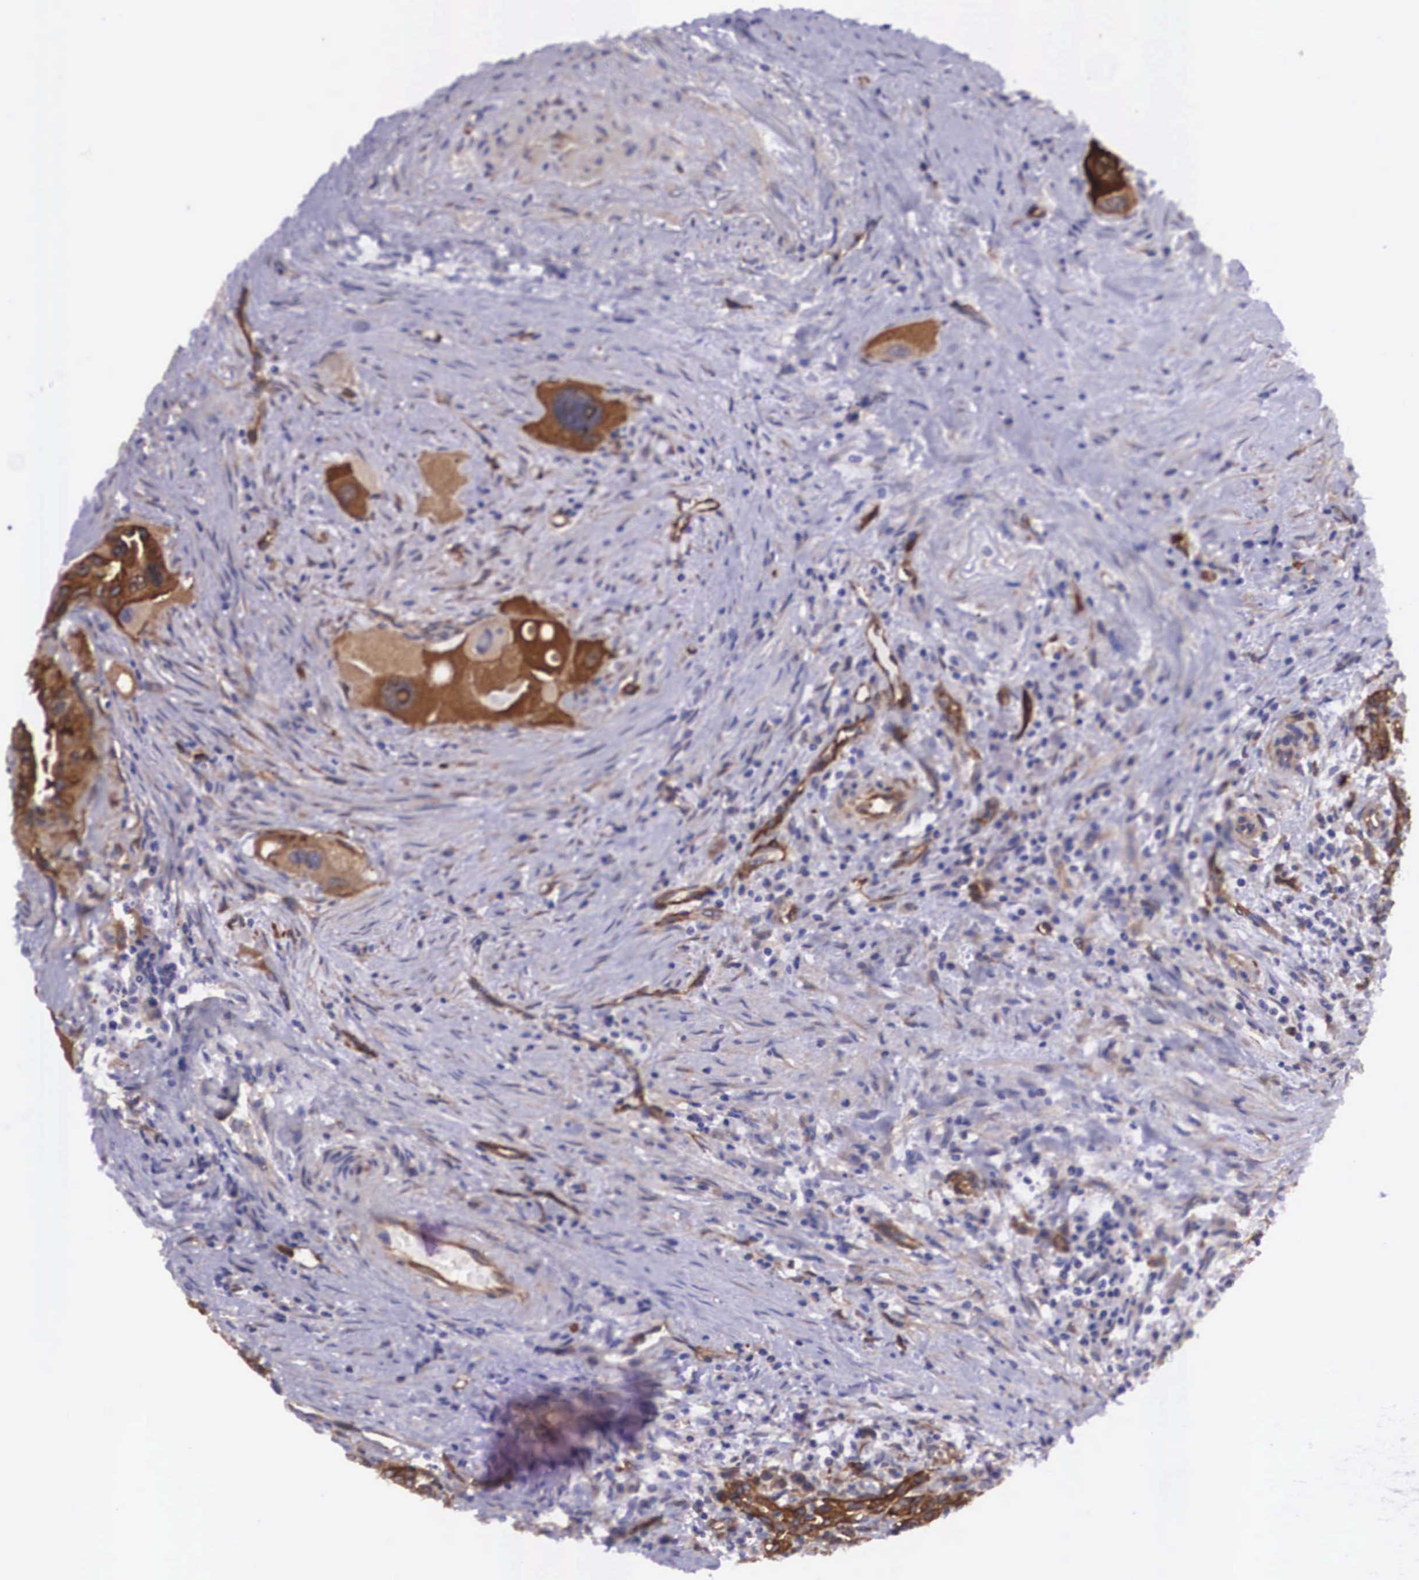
{"staining": {"intensity": "strong", "quantity": "25%-75%", "location": "cytoplasmic/membranous"}, "tissue": "pancreas", "cell_type": "Exocrine glandular cells", "image_type": "normal", "snomed": [{"axis": "morphology", "description": "Normal tissue, NOS"}, {"axis": "topography", "description": "Pancreas"}], "caption": "A high-resolution micrograph shows immunohistochemistry staining of normal pancreas, which displays strong cytoplasmic/membranous staining in approximately 25%-75% of exocrine glandular cells.", "gene": "BCAR1", "patient": {"sex": "male", "age": 73}}